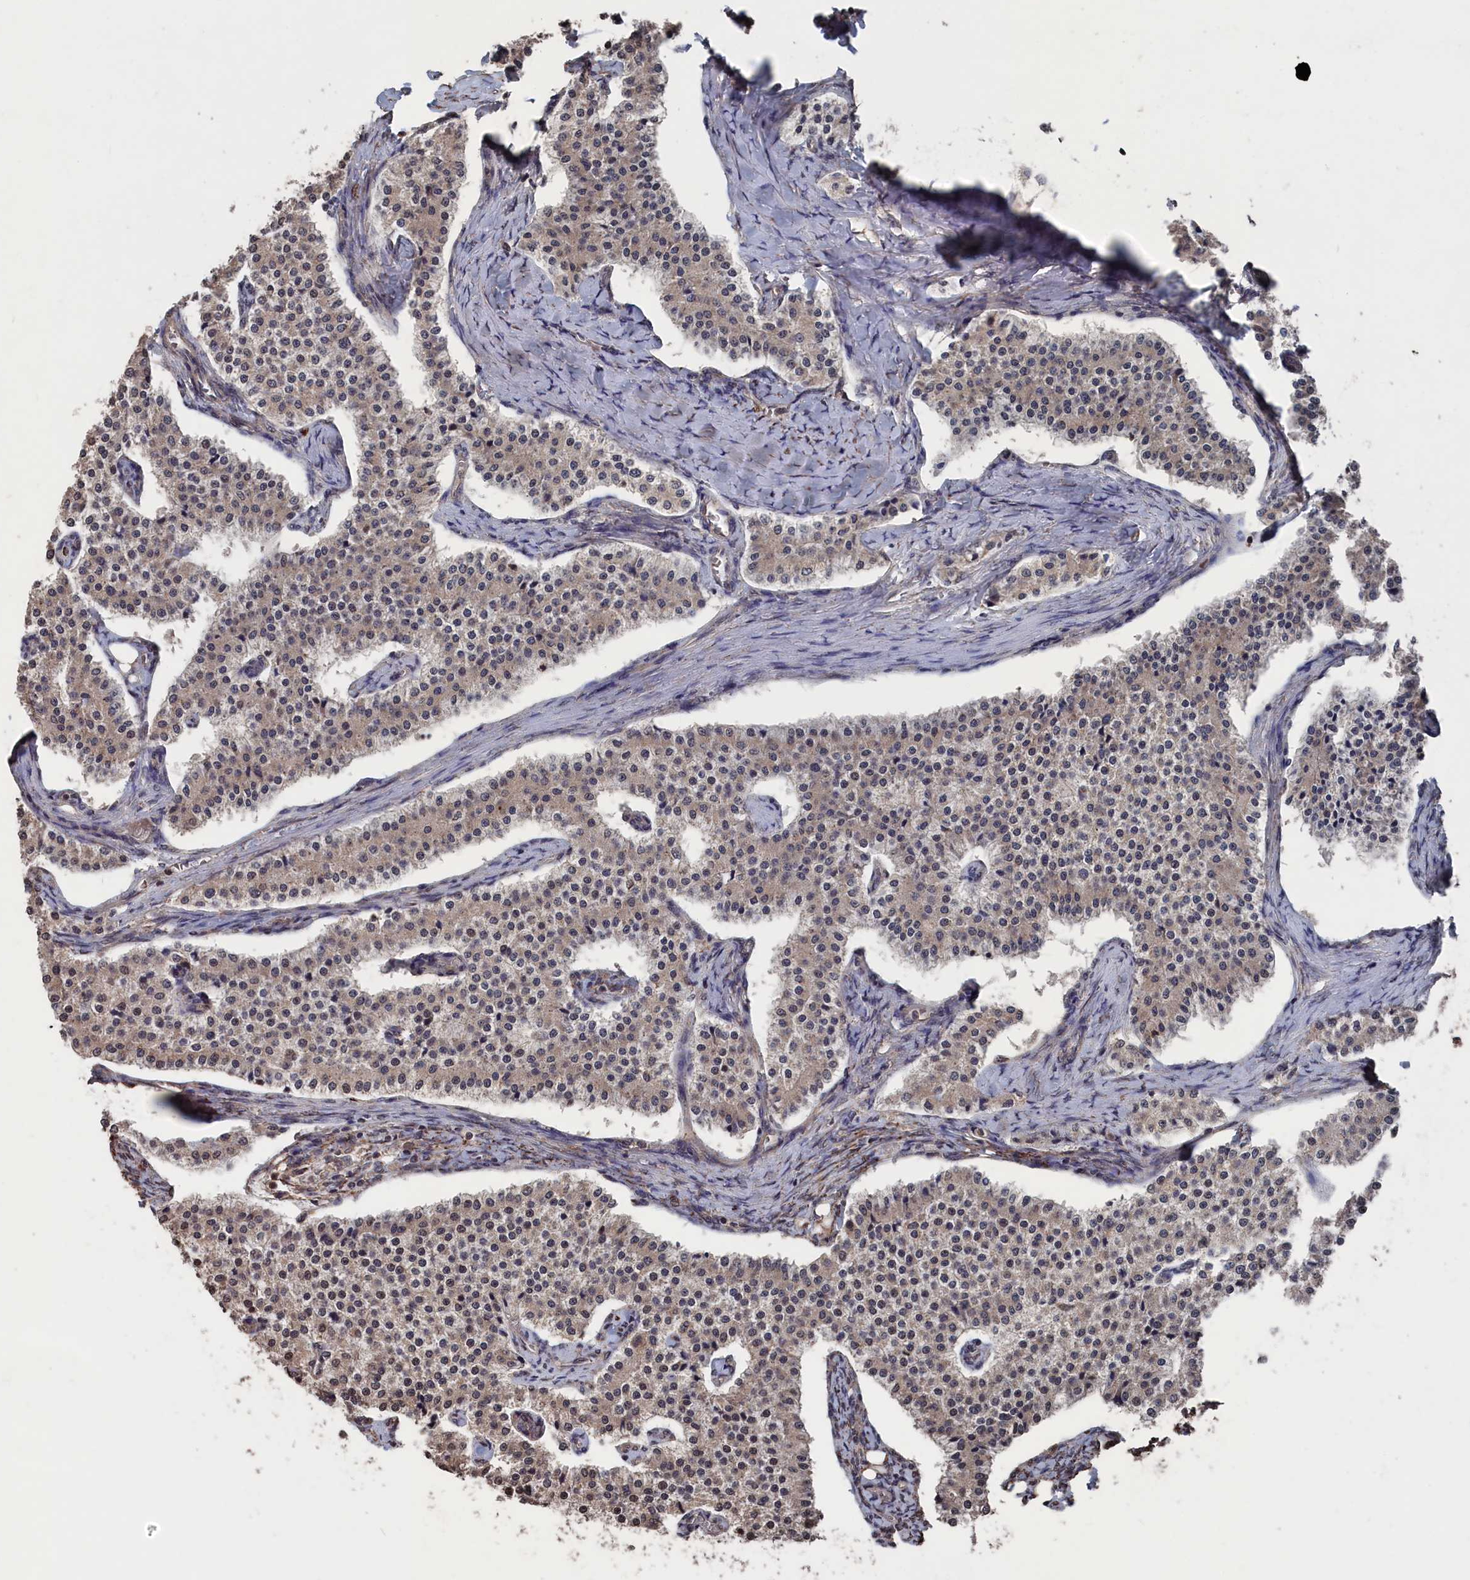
{"staining": {"intensity": "weak", "quantity": "<25%", "location": "cytoplasmic/membranous"}, "tissue": "carcinoid", "cell_type": "Tumor cells", "image_type": "cancer", "snomed": [{"axis": "morphology", "description": "Carcinoid, malignant, NOS"}, {"axis": "topography", "description": "Colon"}], "caption": "High power microscopy micrograph of an IHC histopathology image of carcinoid, revealing no significant staining in tumor cells. (Brightfield microscopy of DAB (3,3'-diaminobenzidine) immunohistochemistry (IHC) at high magnification).", "gene": "PDE12", "patient": {"sex": "female", "age": 52}}